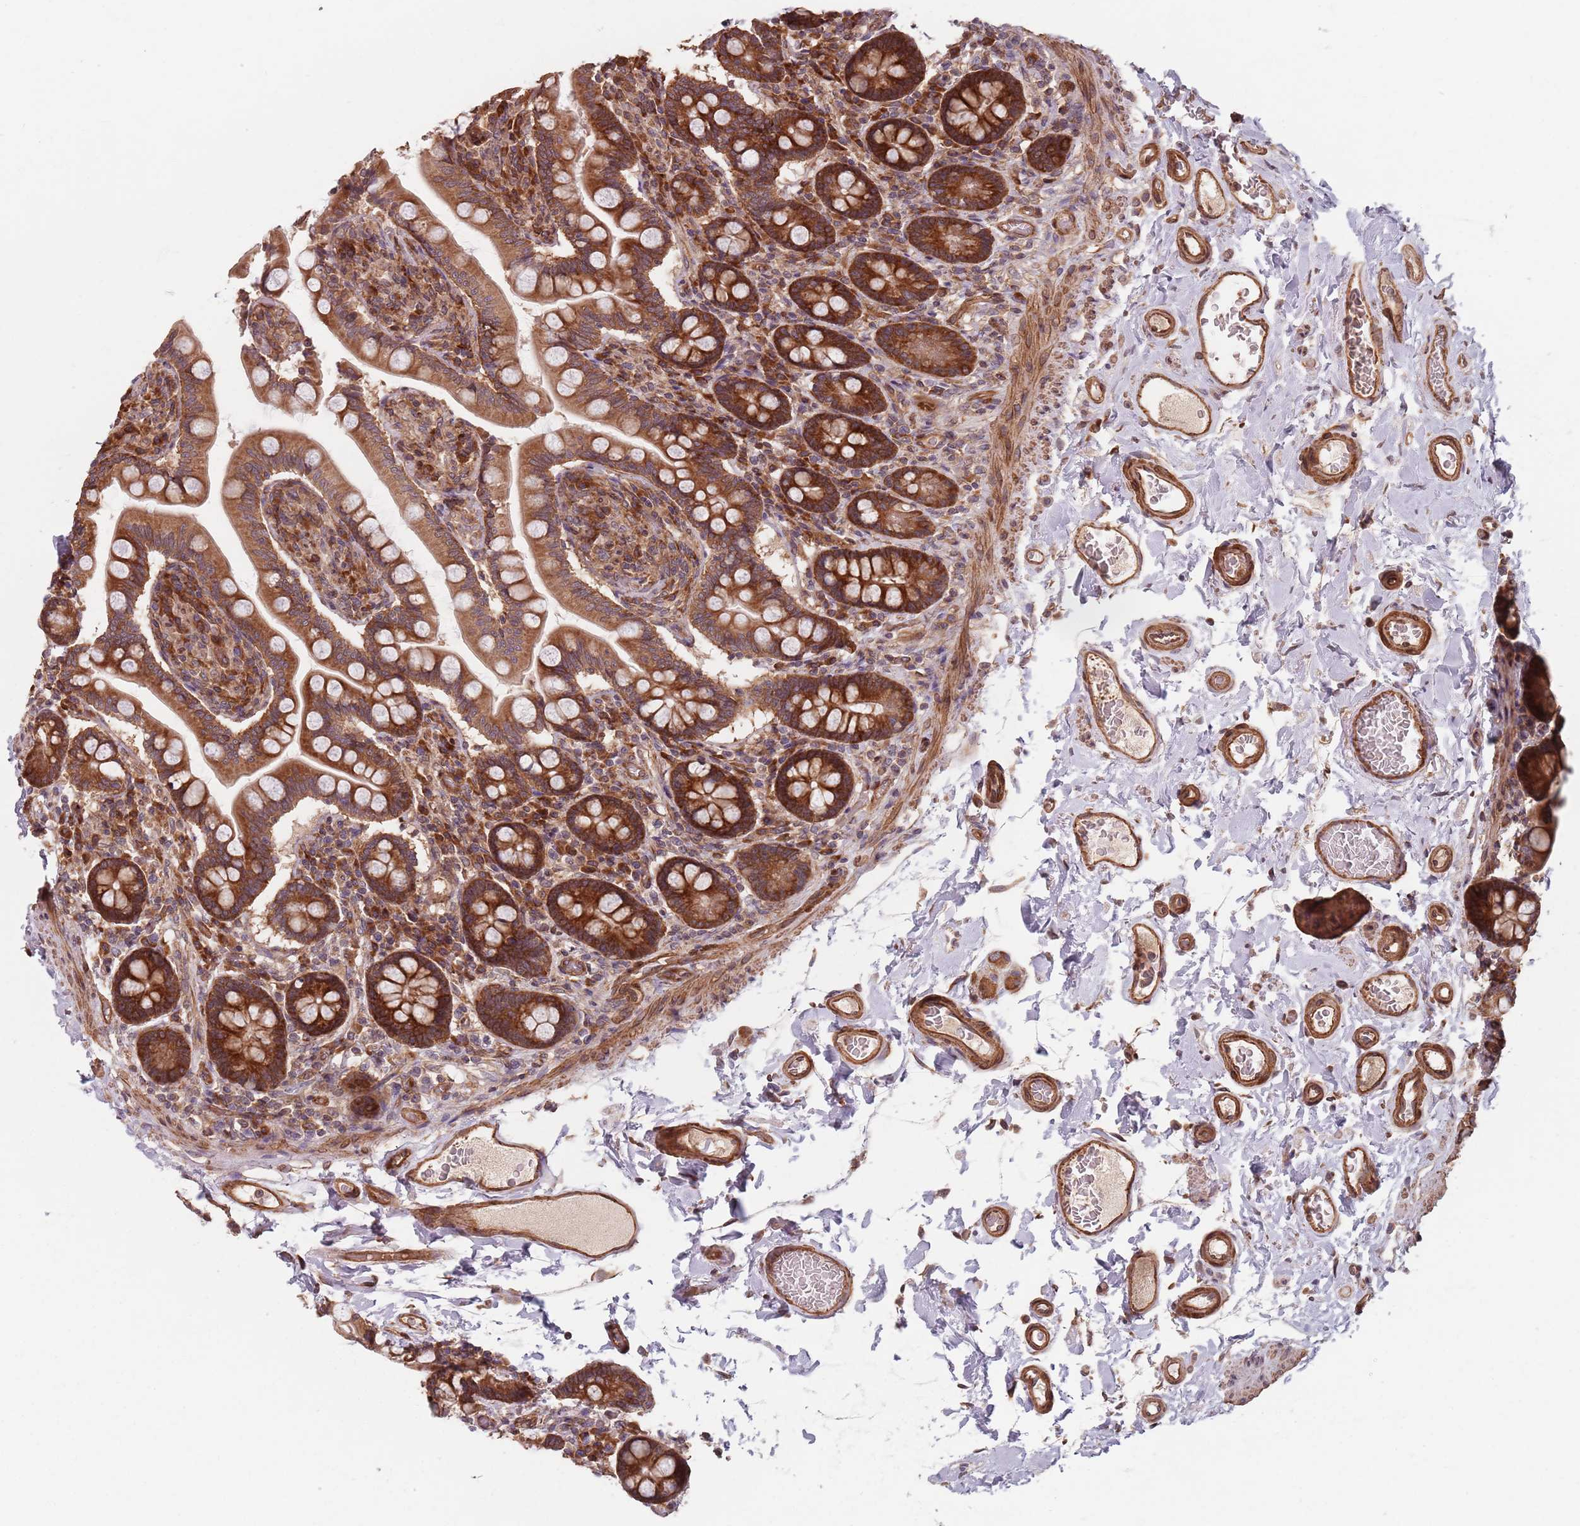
{"staining": {"intensity": "strong", "quantity": ">75%", "location": "cytoplasmic/membranous"}, "tissue": "small intestine", "cell_type": "Glandular cells", "image_type": "normal", "snomed": [{"axis": "morphology", "description": "Normal tissue, NOS"}, {"axis": "topography", "description": "Small intestine"}], "caption": "This image displays immunohistochemistry (IHC) staining of normal human small intestine, with high strong cytoplasmic/membranous expression in approximately >75% of glandular cells.", "gene": "NOTCH3", "patient": {"sex": "female", "age": 64}}